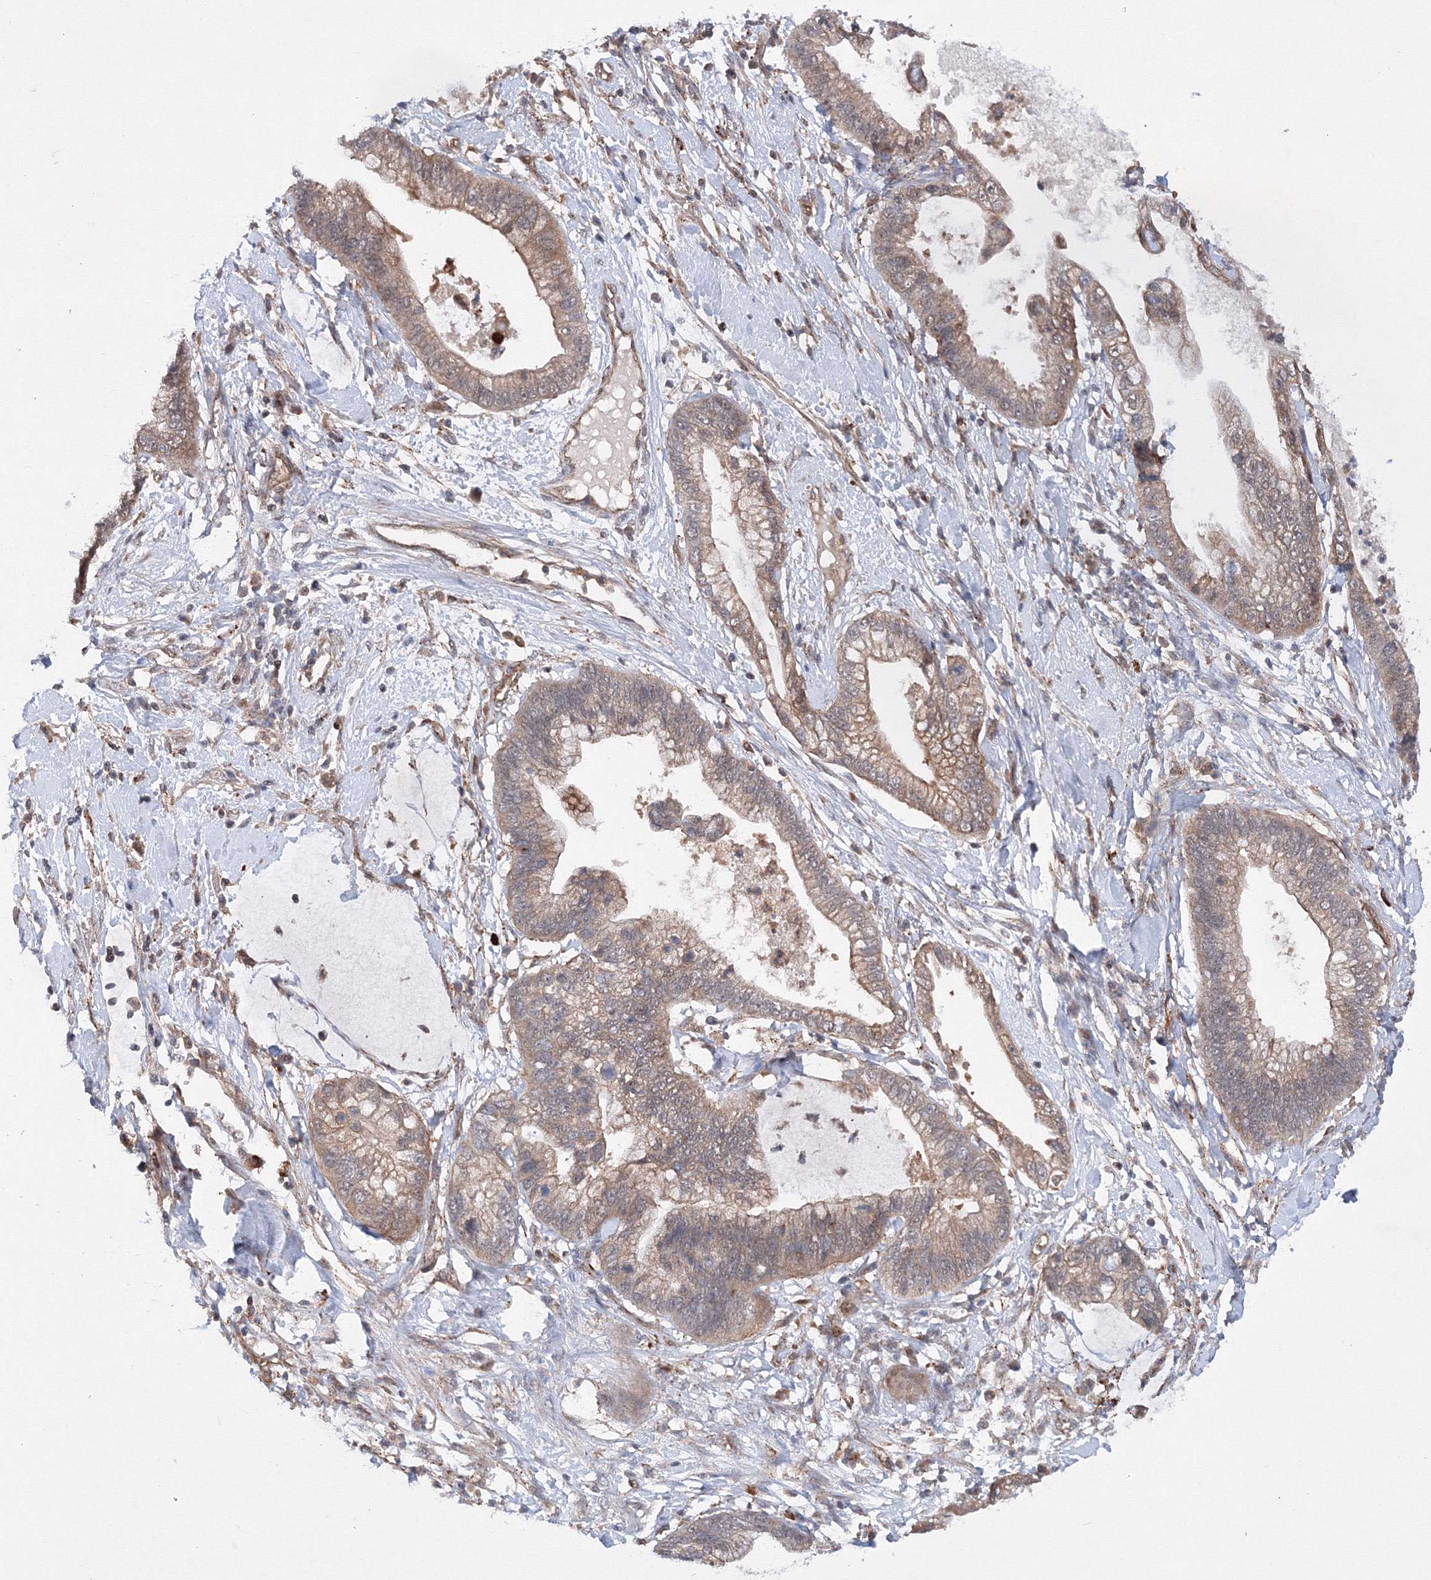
{"staining": {"intensity": "moderate", "quantity": ">75%", "location": "cytoplasmic/membranous"}, "tissue": "cervical cancer", "cell_type": "Tumor cells", "image_type": "cancer", "snomed": [{"axis": "morphology", "description": "Adenocarcinoma, NOS"}, {"axis": "topography", "description": "Cervix"}], "caption": "The histopathology image exhibits immunohistochemical staining of cervical cancer (adenocarcinoma). There is moderate cytoplasmic/membranous expression is present in approximately >75% of tumor cells.", "gene": "DCTD", "patient": {"sex": "female", "age": 44}}